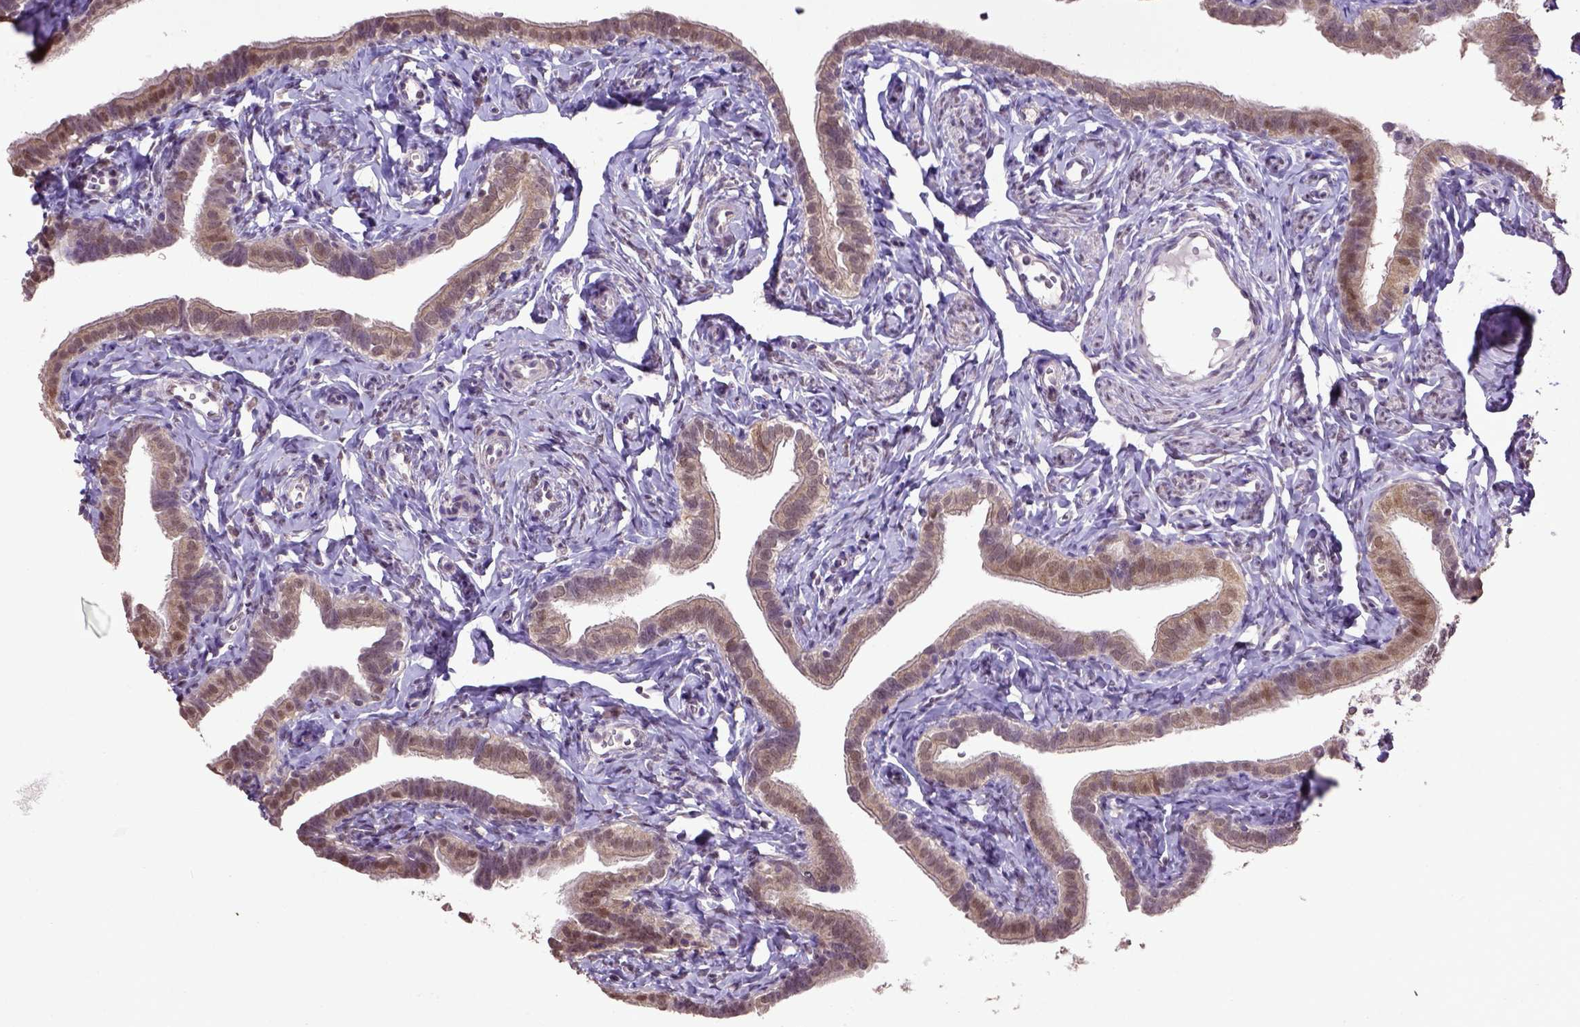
{"staining": {"intensity": "moderate", "quantity": ">75%", "location": "cytoplasmic/membranous,nuclear"}, "tissue": "fallopian tube", "cell_type": "Glandular cells", "image_type": "normal", "snomed": [{"axis": "morphology", "description": "Normal tissue, NOS"}, {"axis": "topography", "description": "Fallopian tube"}], "caption": "The immunohistochemical stain highlights moderate cytoplasmic/membranous,nuclear expression in glandular cells of benign fallopian tube.", "gene": "UBA3", "patient": {"sex": "female", "age": 41}}